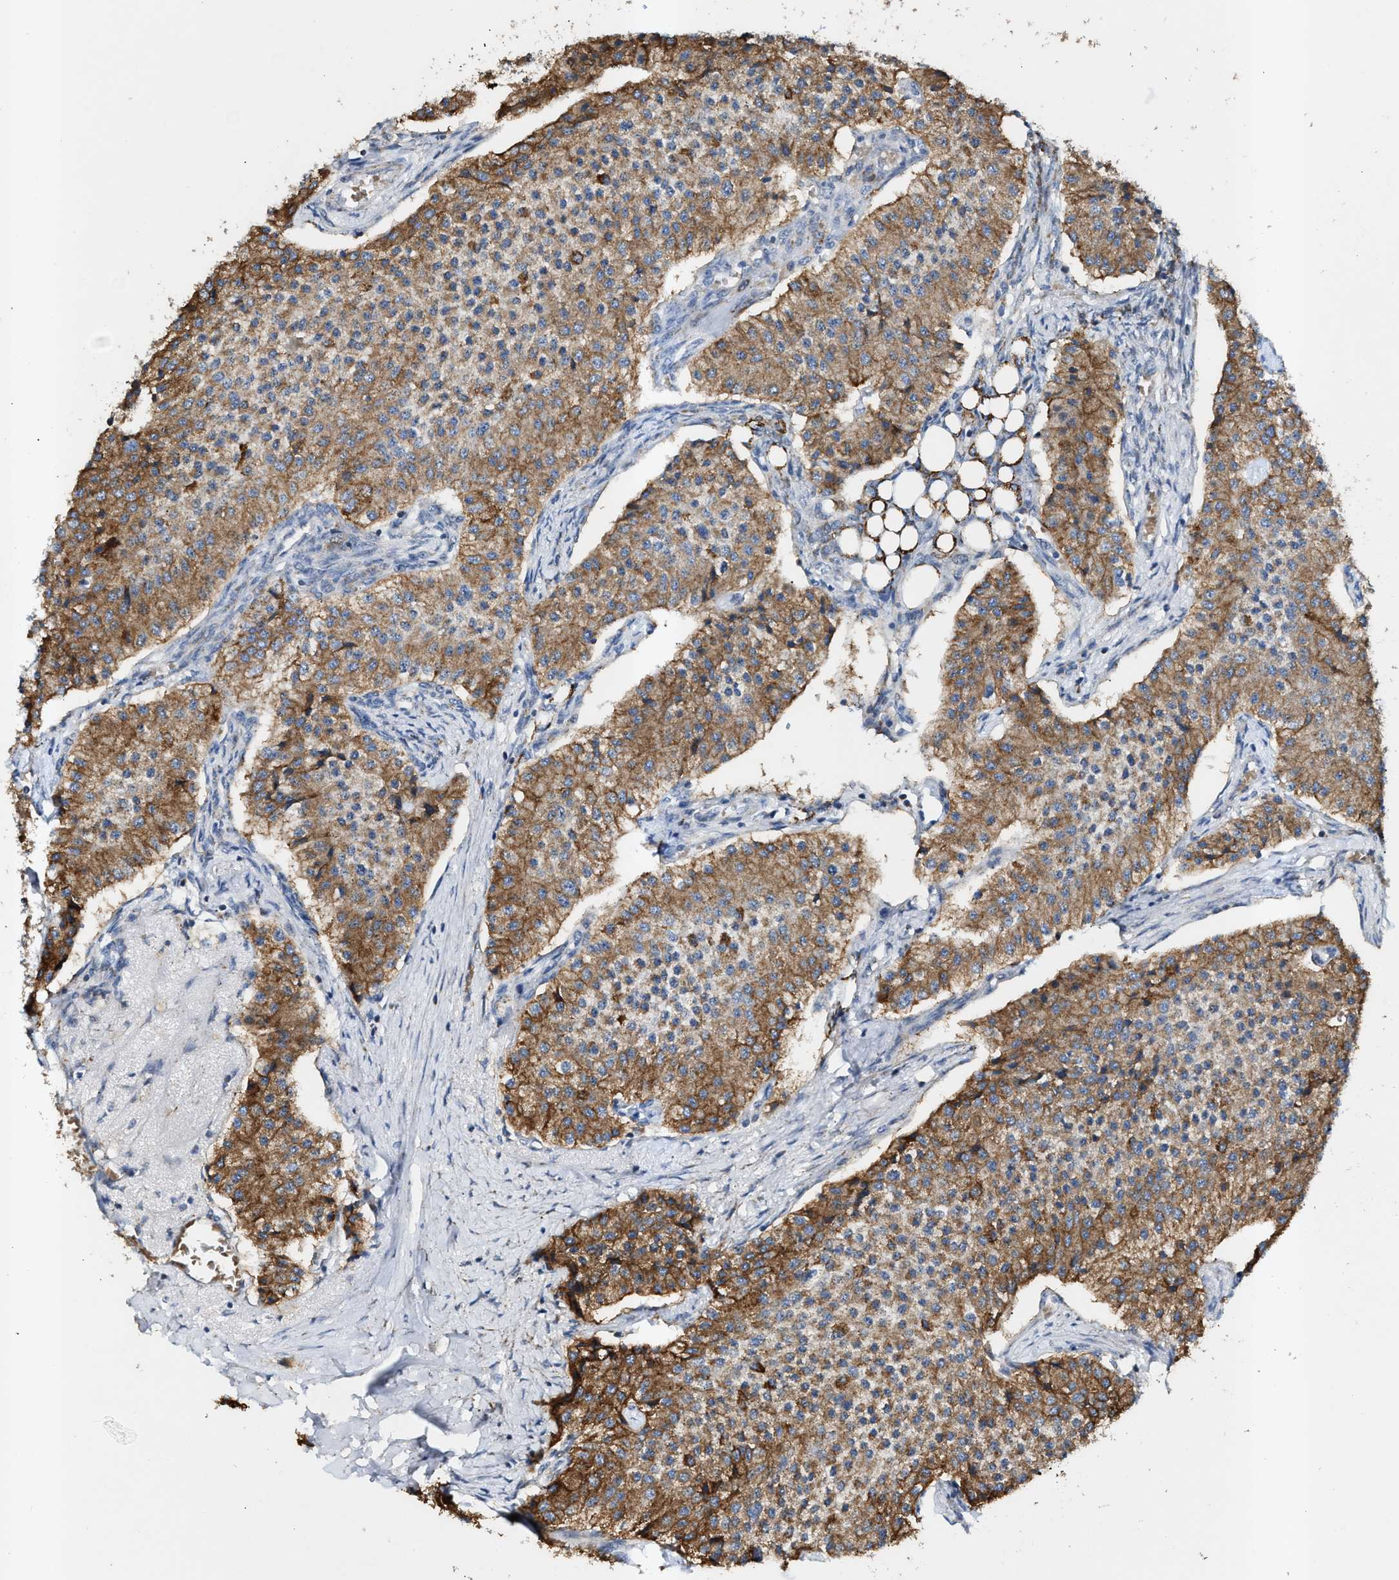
{"staining": {"intensity": "moderate", "quantity": ">75%", "location": "cytoplasmic/membranous"}, "tissue": "carcinoid", "cell_type": "Tumor cells", "image_type": "cancer", "snomed": [{"axis": "morphology", "description": "Carcinoid, malignant, NOS"}, {"axis": "topography", "description": "Colon"}], "caption": "Protein expression analysis of human carcinoid (malignant) reveals moderate cytoplasmic/membranous positivity in about >75% of tumor cells.", "gene": "JAG1", "patient": {"sex": "female", "age": 52}}